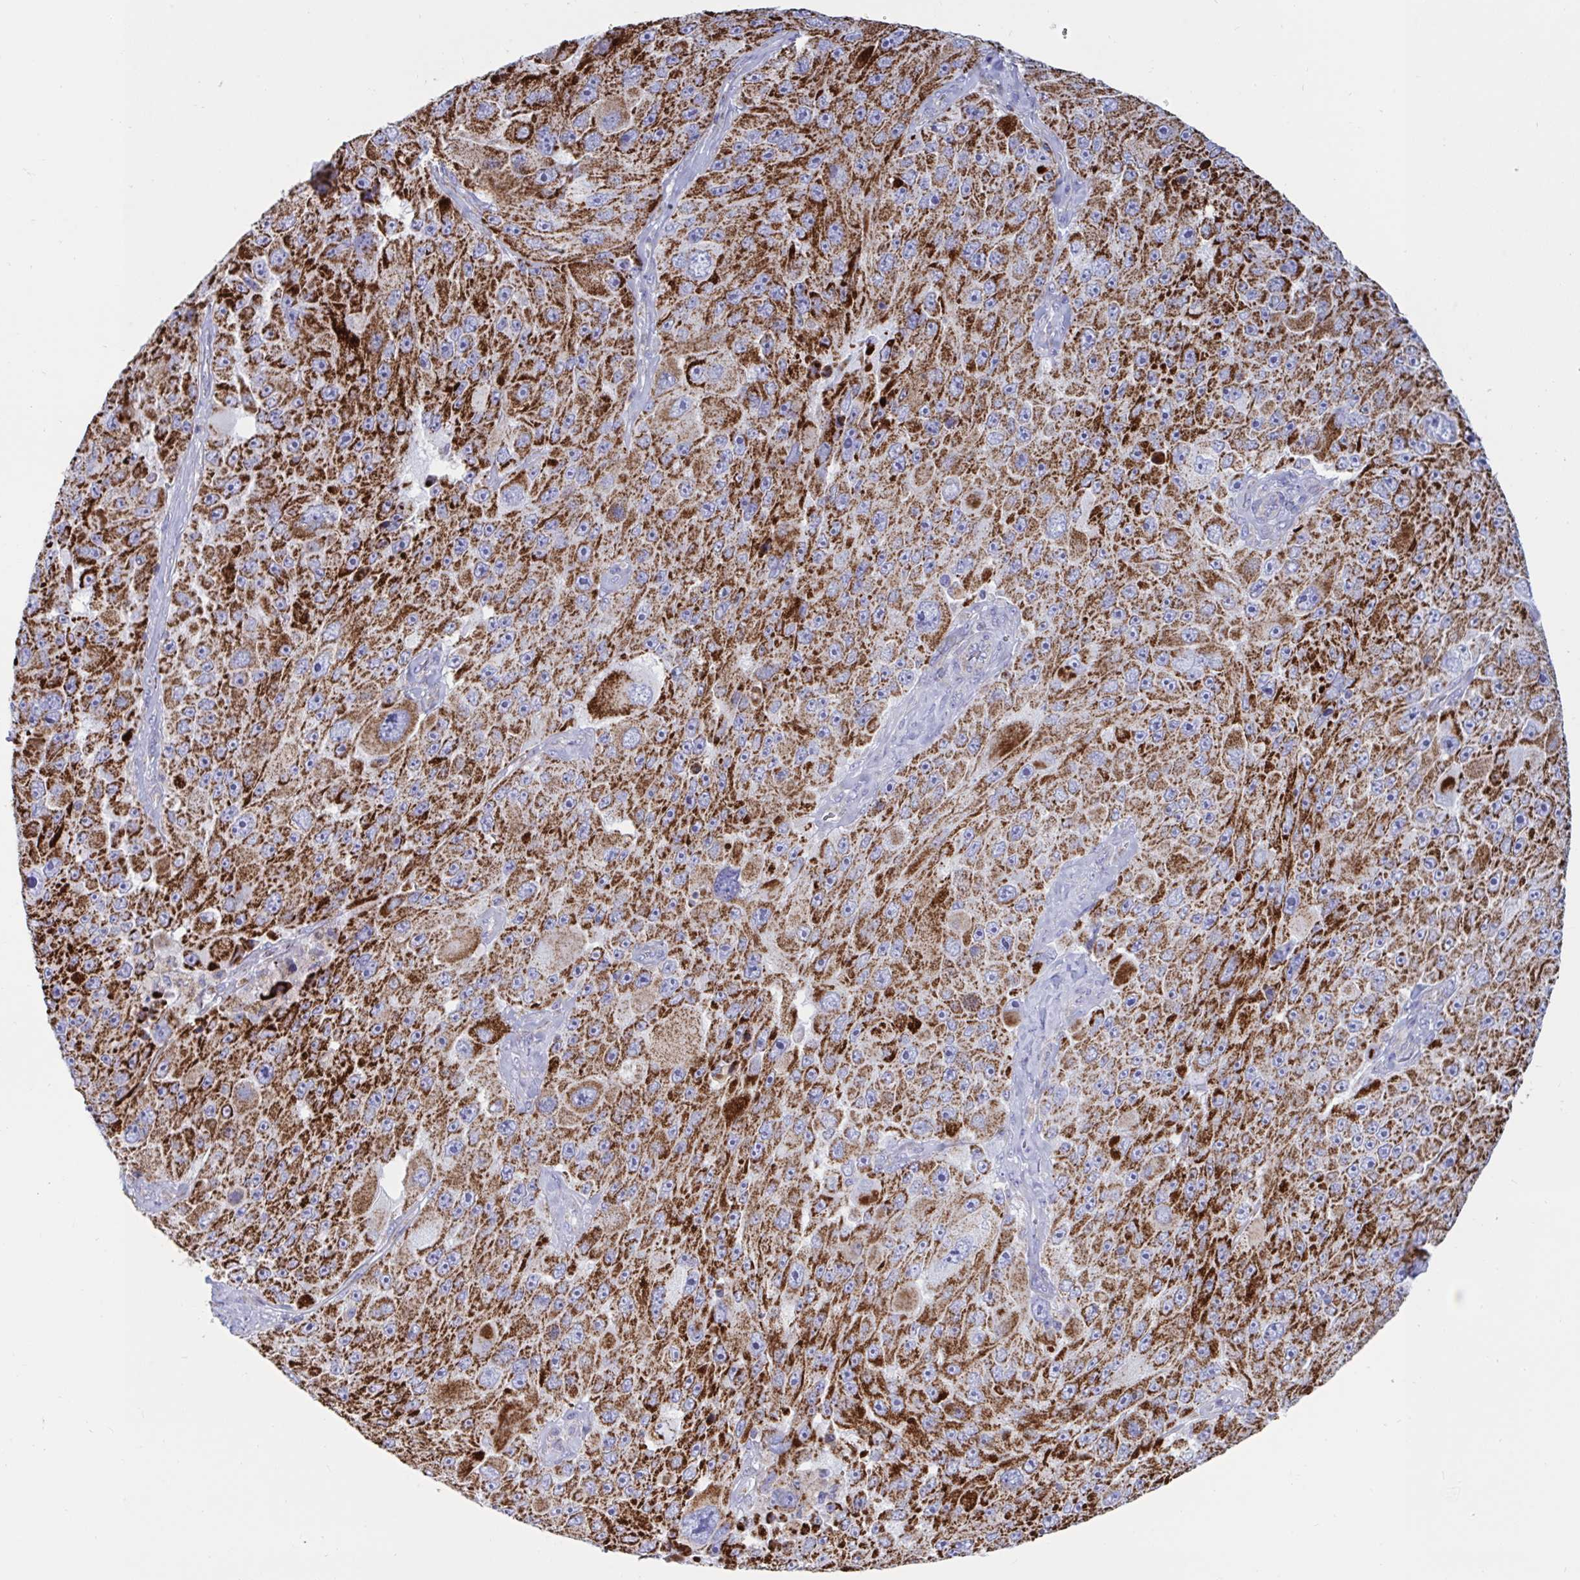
{"staining": {"intensity": "strong", "quantity": ">75%", "location": "cytoplasmic/membranous"}, "tissue": "melanoma", "cell_type": "Tumor cells", "image_type": "cancer", "snomed": [{"axis": "morphology", "description": "Malignant melanoma, Metastatic site"}, {"axis": "topography", "description": "Lymph node"}], "caption": "Protein expression by immunohistochemistry displays strong cytoplasmic/membranous expression in about >75% of tumor cells in malignant melanoma (metastatic site). (IHC, brightfield microscopy, high magnification).", "gene": "HSPE1", "patient": {"sex": "male", "age": 62}}